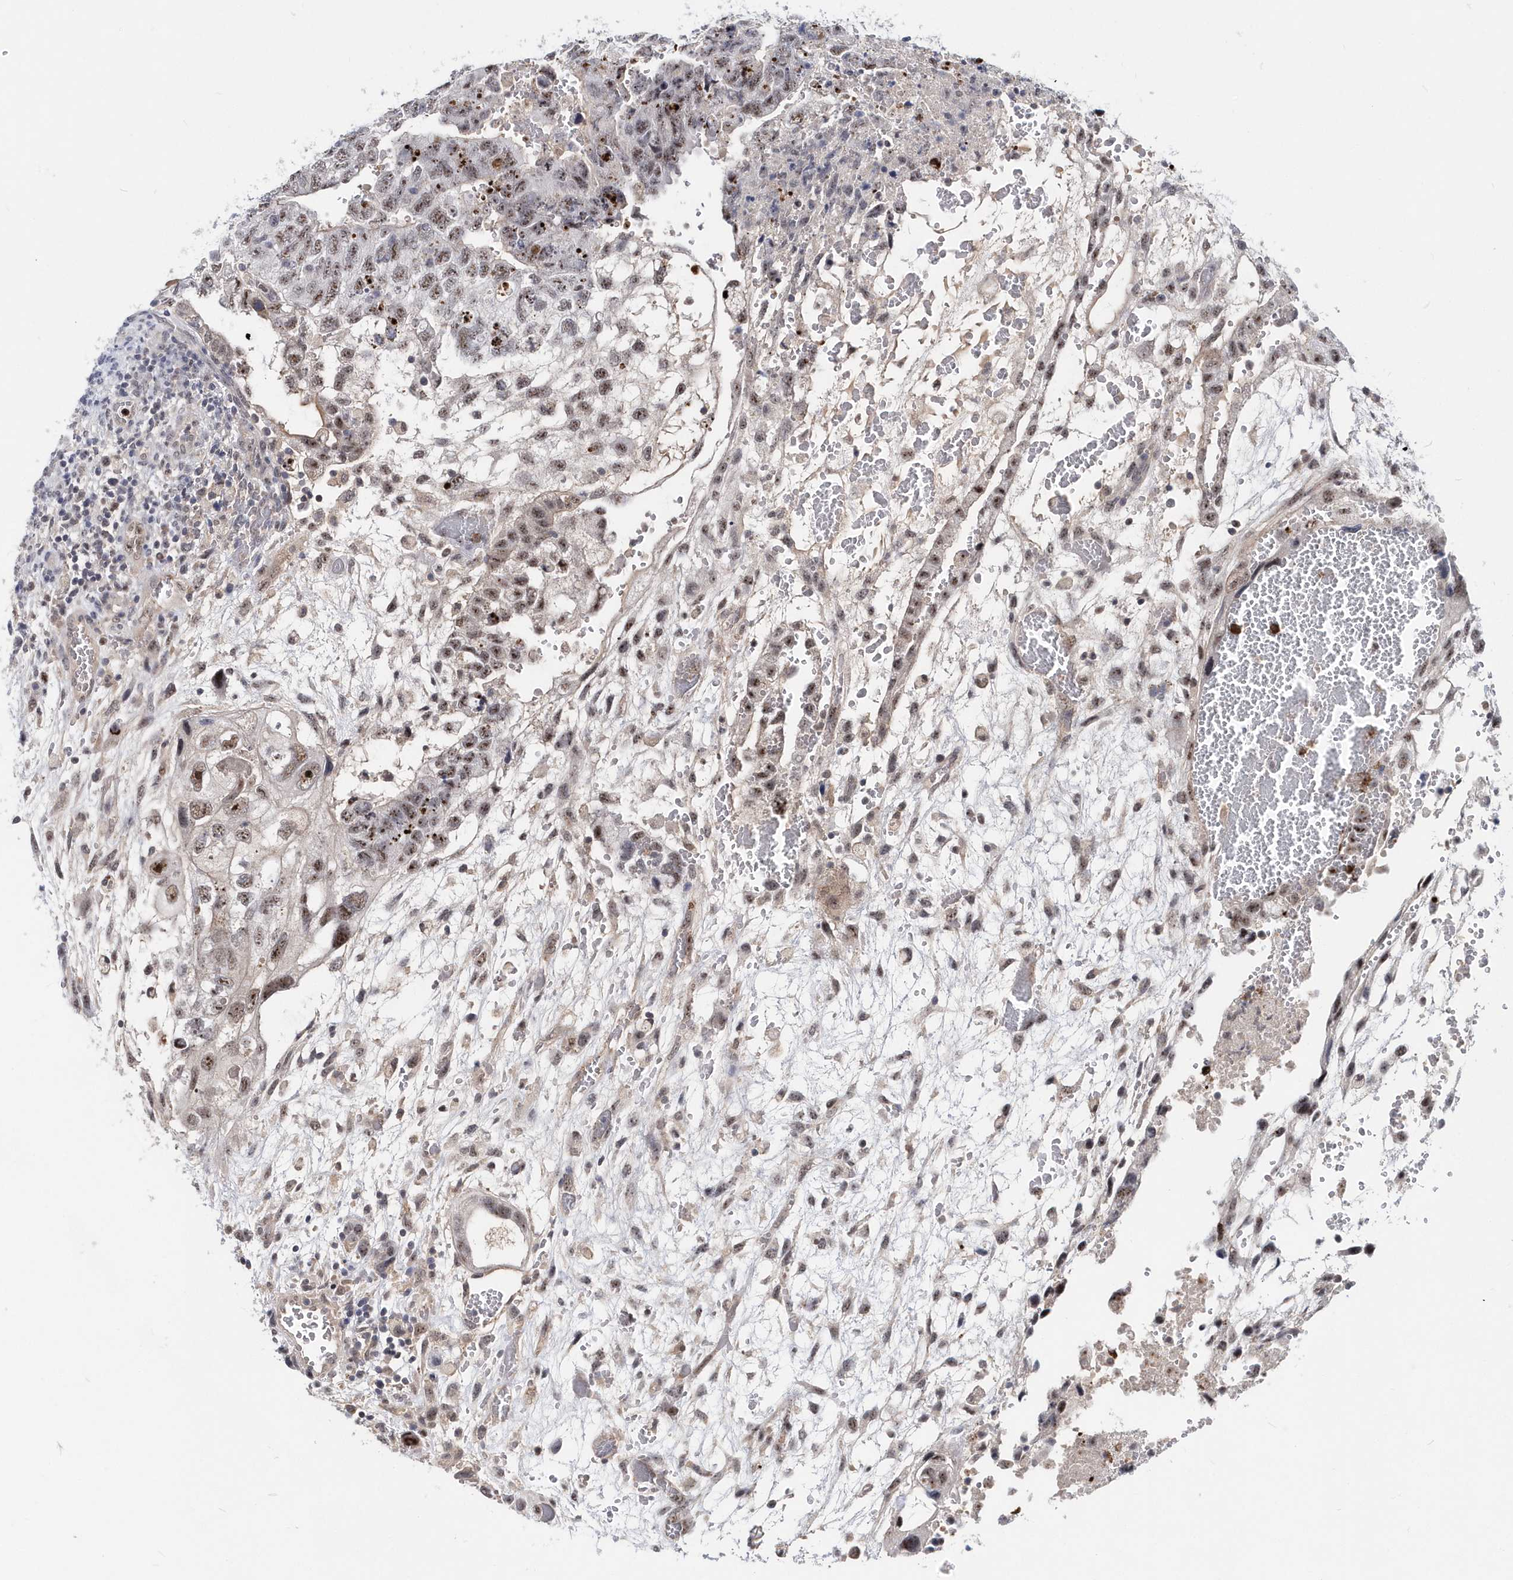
{"staining": {"intensity": "moderate", "quantity": ">75%", "location": "nuclear"}, "tissue": "testis cancer", "cell_type": "Tumor cells", "image_type": "cancer", "snomed": [{"axis": "morphology", "description": "Carcinoma, Embryonal, NOS"}, {"axis": "topography", "description": "Testis"}], "caption": "A histopathology image showing moderate nuclear staining in about >75% of tumor cells in testis cancer (embryonal carcinoma), as visualized by brown immunohistochemical staining.", "gene": "ASCL4", "patient": {"sex": "male", "age": 36}}